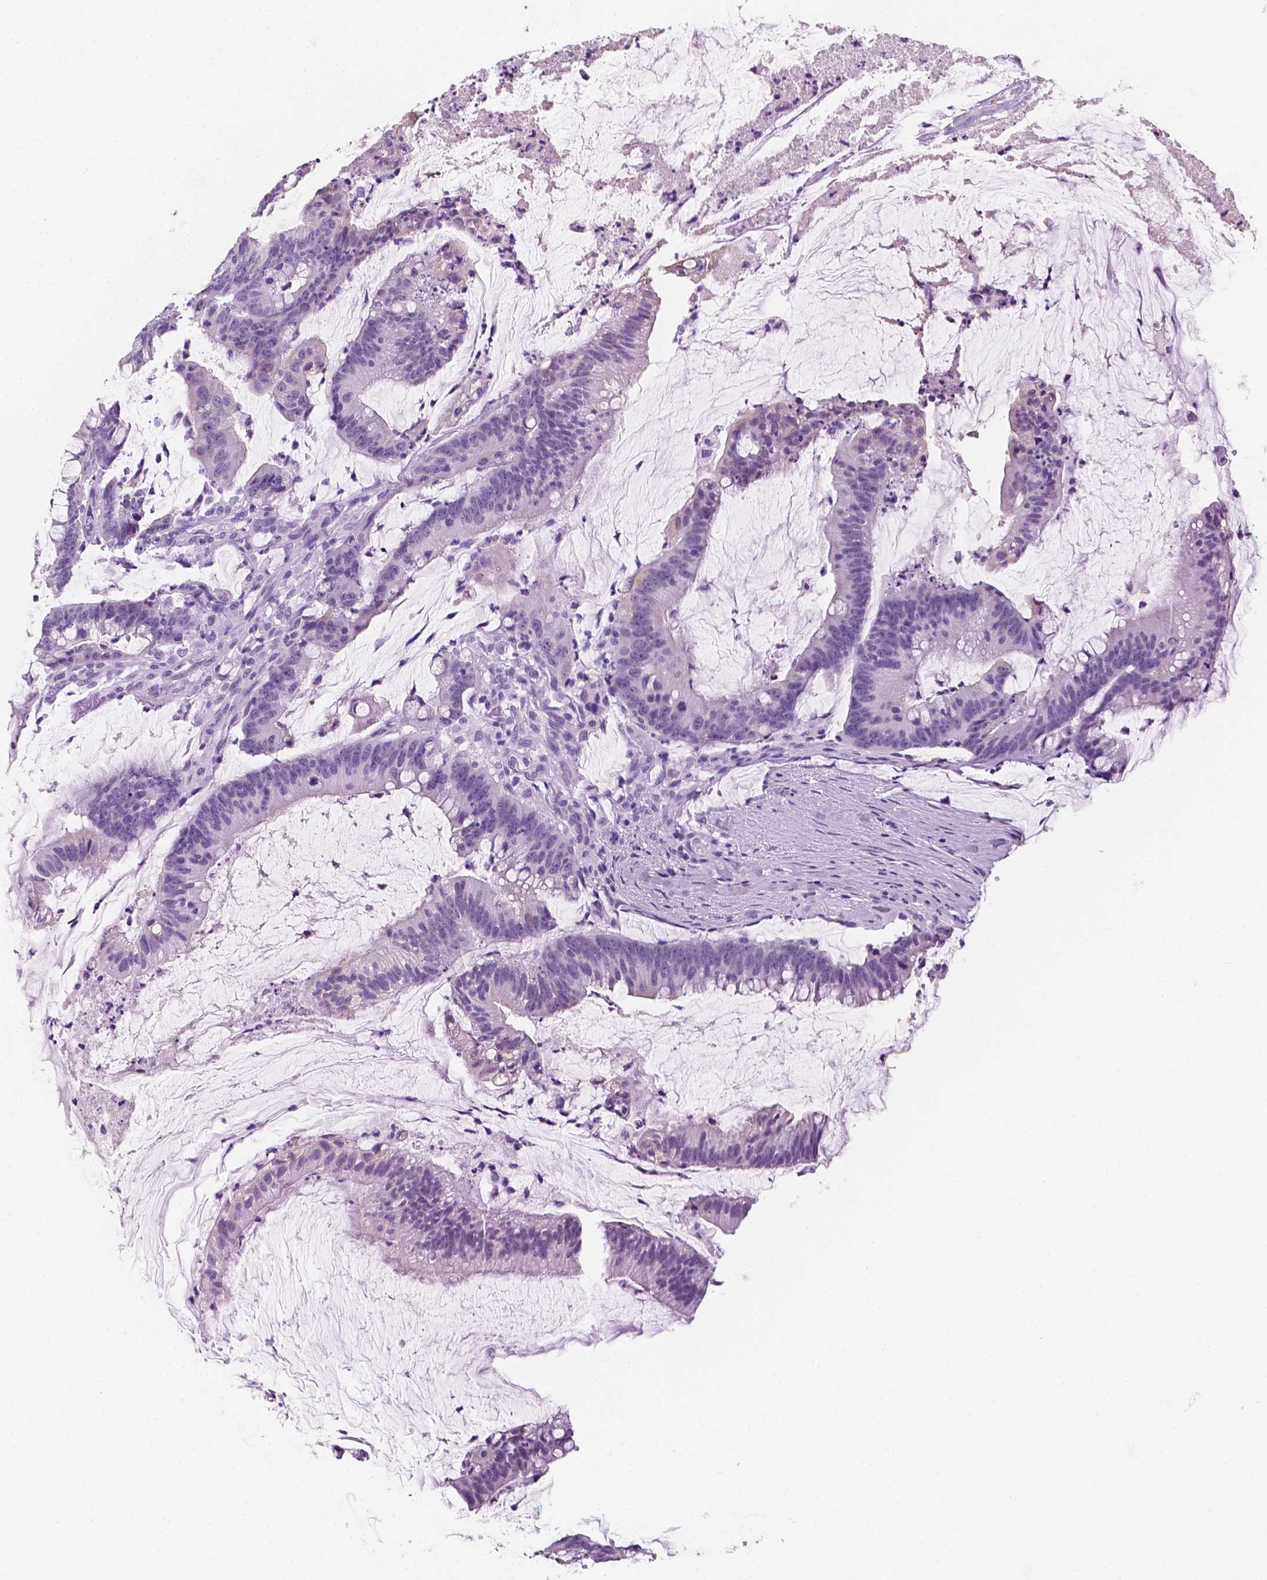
{"staining": {"intensity": "negative", "quantity": "none", "location": "none"}, "tissue": "colorectal cancer", "cell_type": "Tumor cells", "image_type": "cancer", "snomed": [{"axis": "morphology", "description": "Adenocarcinoma, NOS"}, {"axis": "topography", "description": "Colon"}], "caption": "Tumor cells are negative for brown protein staining in adenocarcinoma (colorectal).", "gene": "PPL", "patient": {"sex": "male", "age": 62}}